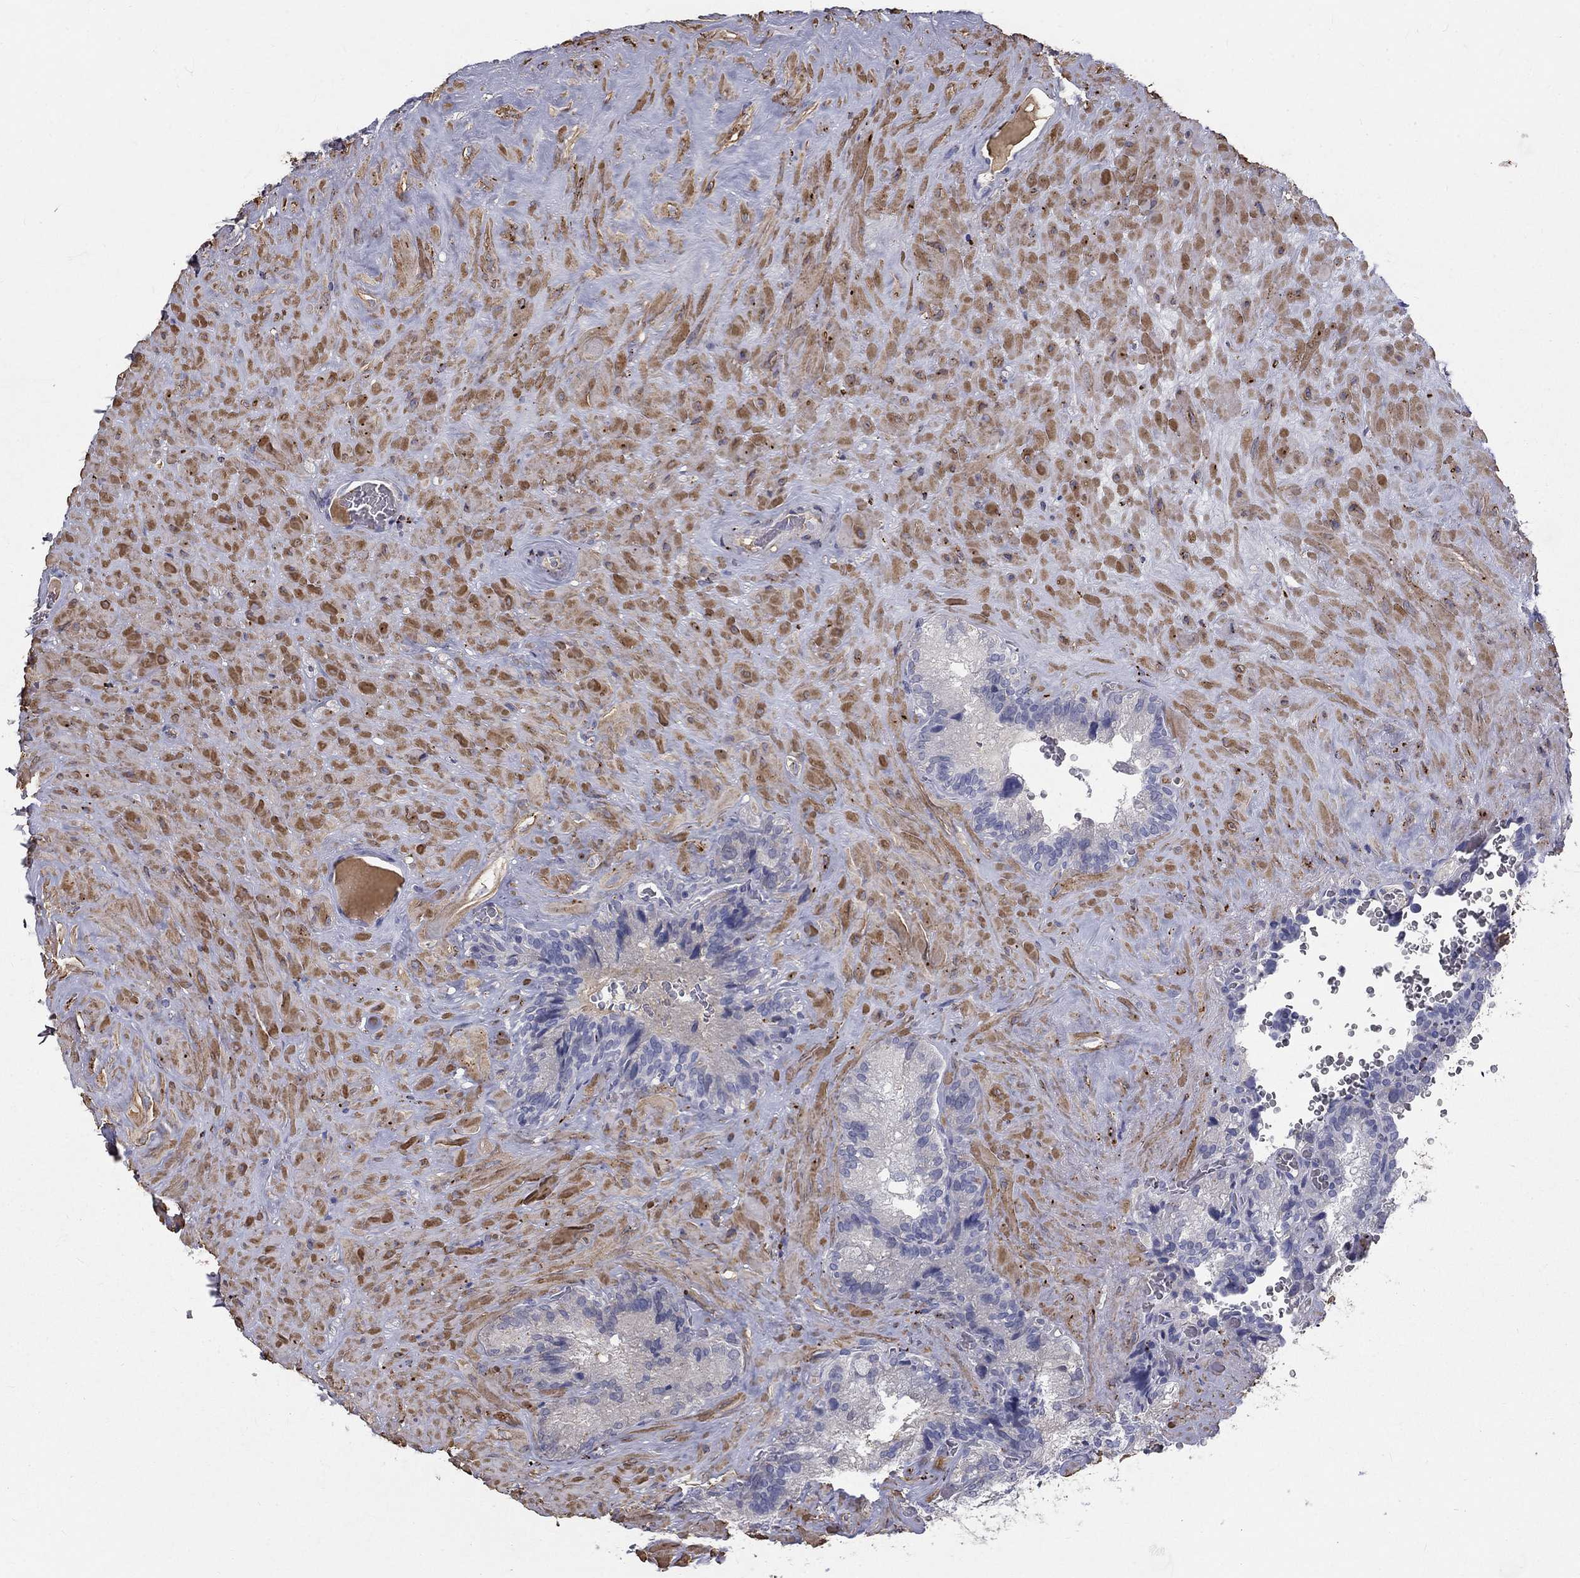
{"staining": {"intensity": "moderate", "quantity": "<25%", "location": "cytoplasmic/membranous"}, "tissue": "seminal vesicle", "cell_type": "Glandular cells", "image_type": "normal", "snomed": [{"axis": "morphology", "description": "Normal tissue, NOS"}, {"axis": "topography", "description": "Seminal veicle"}], "caption": "An IHC micrograph of normal tissue is shown. Protein staining in brown shows moderate cytoplasmic/membranous positivity in seminal vesicle within glandular cells.", "gene": "EPDR1", "patient": {"sex": "male", "age": 72}}